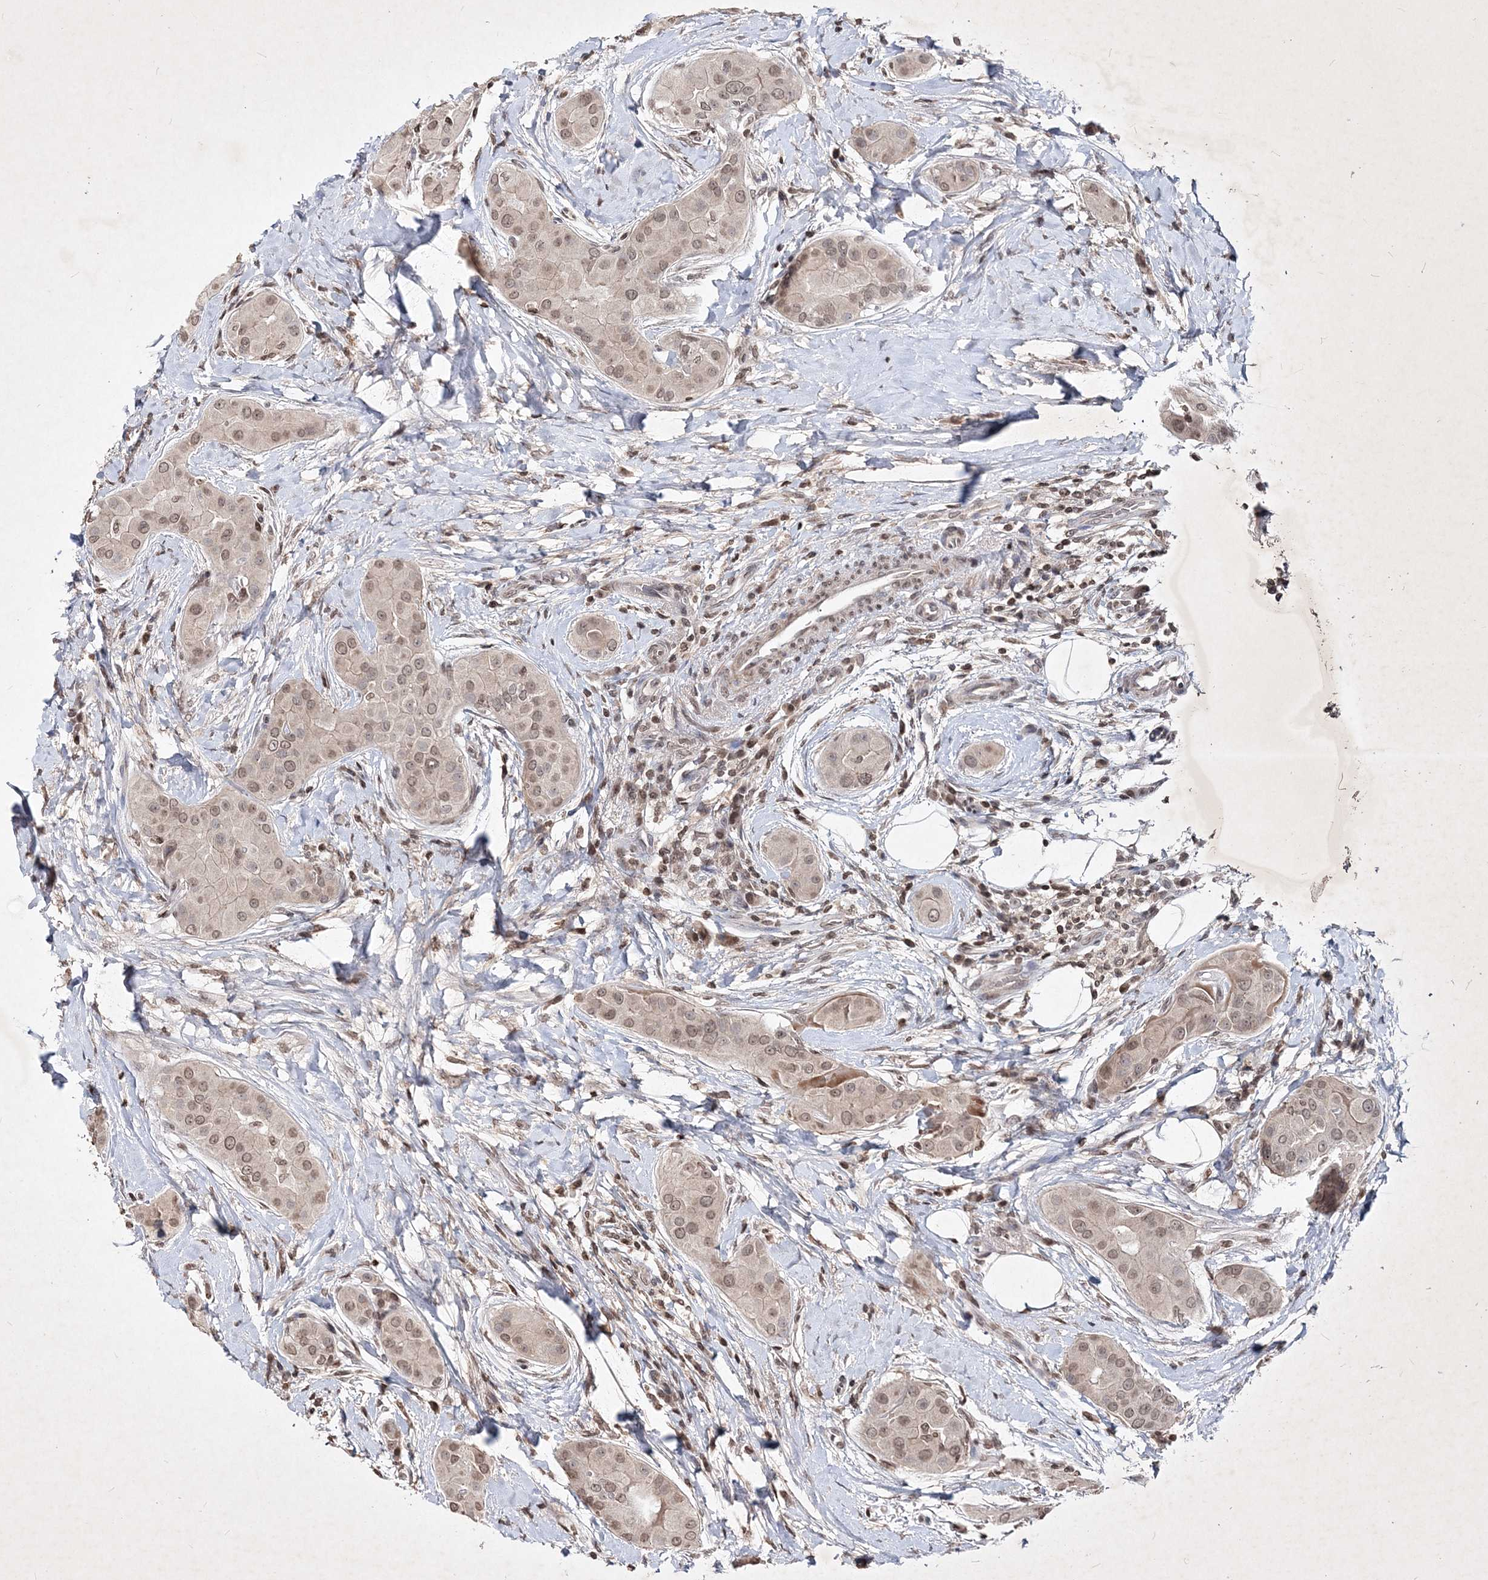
{"staining": {"intensity": "moderate", "quantity": ">75%", "location": "nuclear"}, "tissue": "thyroid cancer", "cell_type": "Tumor cells", "image_type": "cancer", "snomed": [{"axis": "morphology", "description": "Papillary adenocarcinoma, NOS"}, {"axis": "topography", "description": "Thyroid gland"}], "caption": "Papillary adenocarcinoma (thyroid) tissue shows moderate nuclear positivity in approximately >75% of tumor cells, visualized by immunohistochemistry.", "gene": "SOWAHB", "patient": {"sex": "male", "age": 33}}